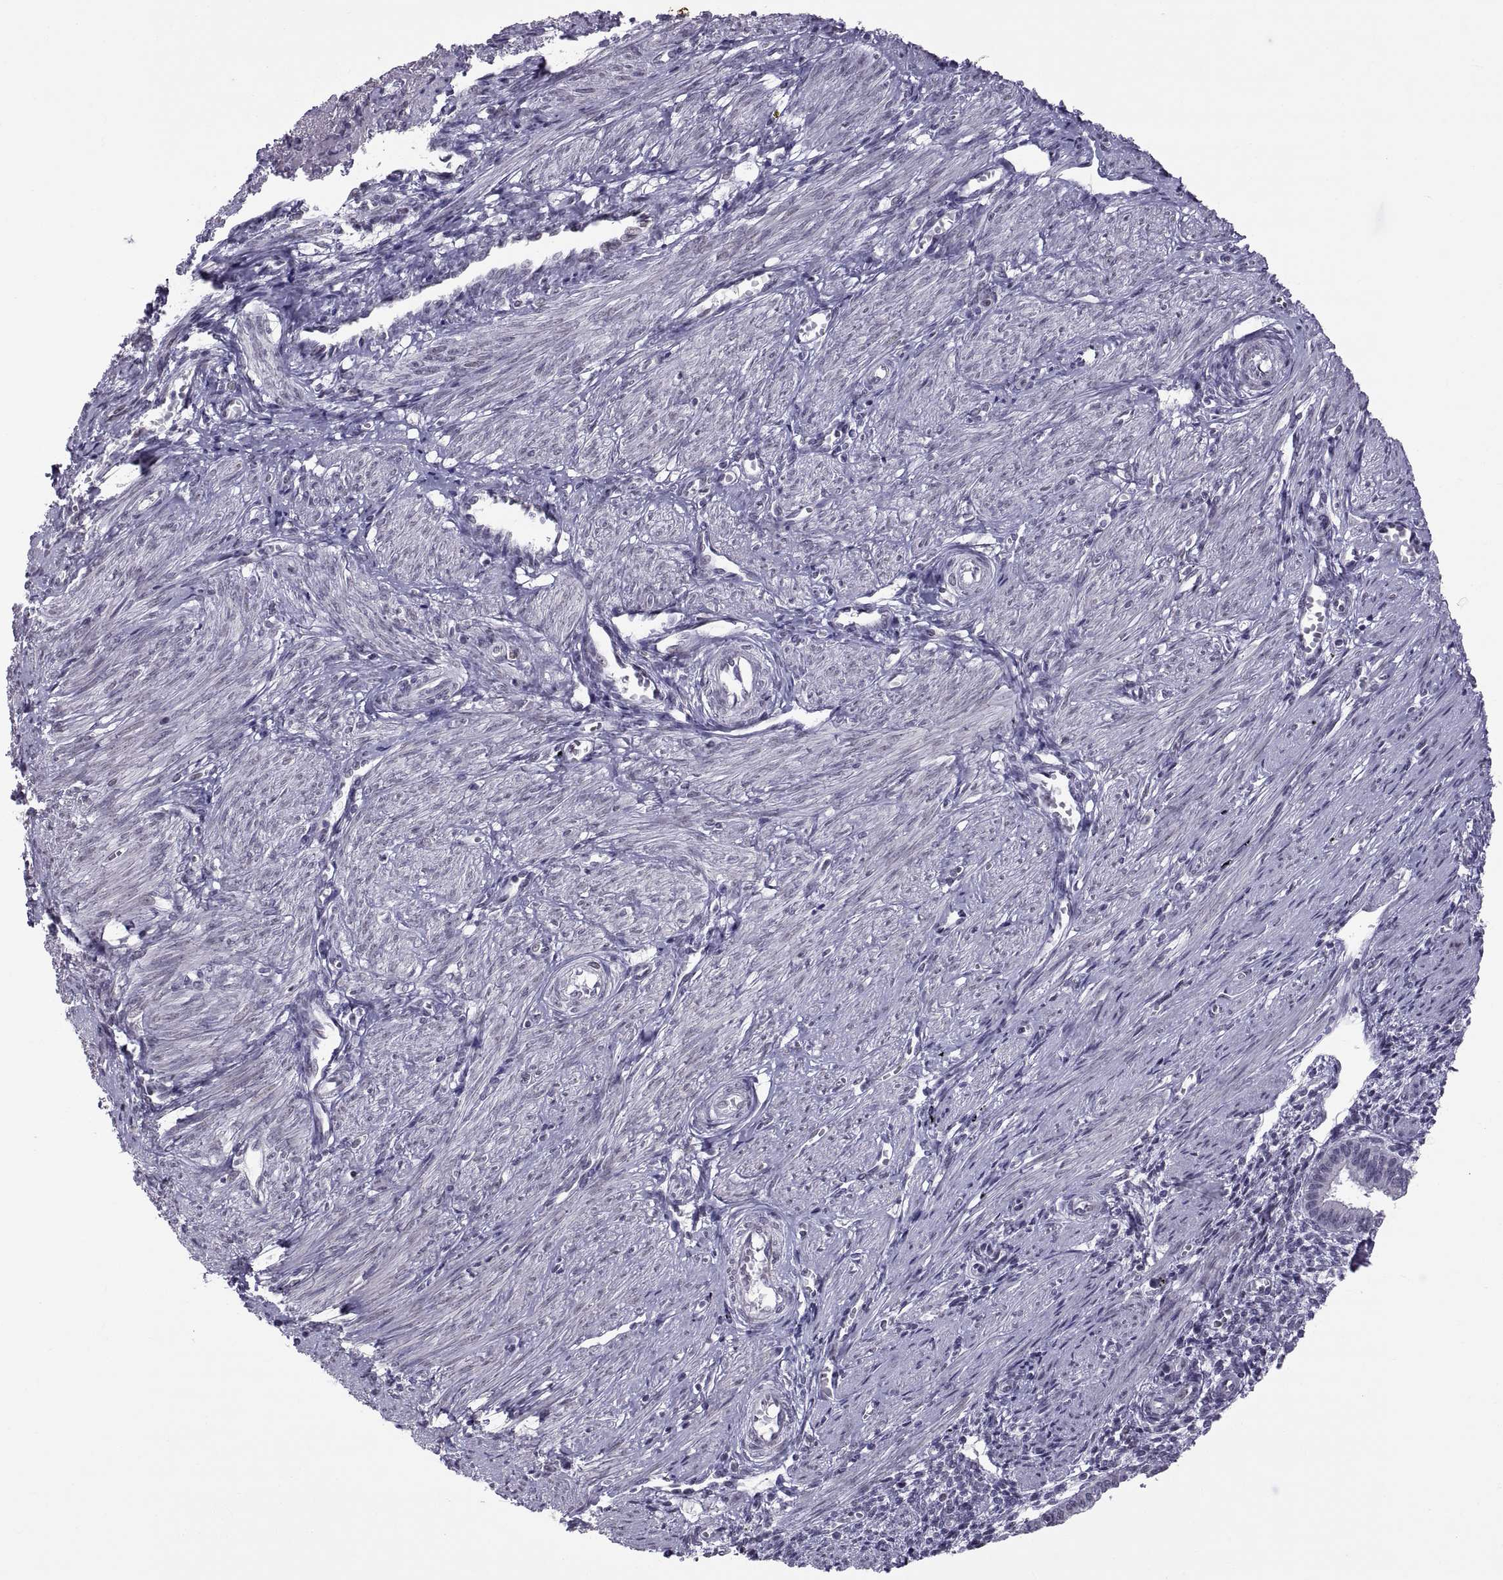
{"staining": {"intensity": "negative", "quantity": "none", "location": "none"}, "tissue": "endometrium", "cell_type": "Cells in endometrial stroma", "image_type": "normal", "snomed": [{"axis": "morphology", "description": "Normal tissue, NOS"}, {"axis": "topography", "description": "Endometrium"}], "caption": "An image of endometrium stained for a protein displays no brown staining in cells in endometrial stroma.", "gene": "KRT77", "patient": {"sex": "female", "age": 37}}